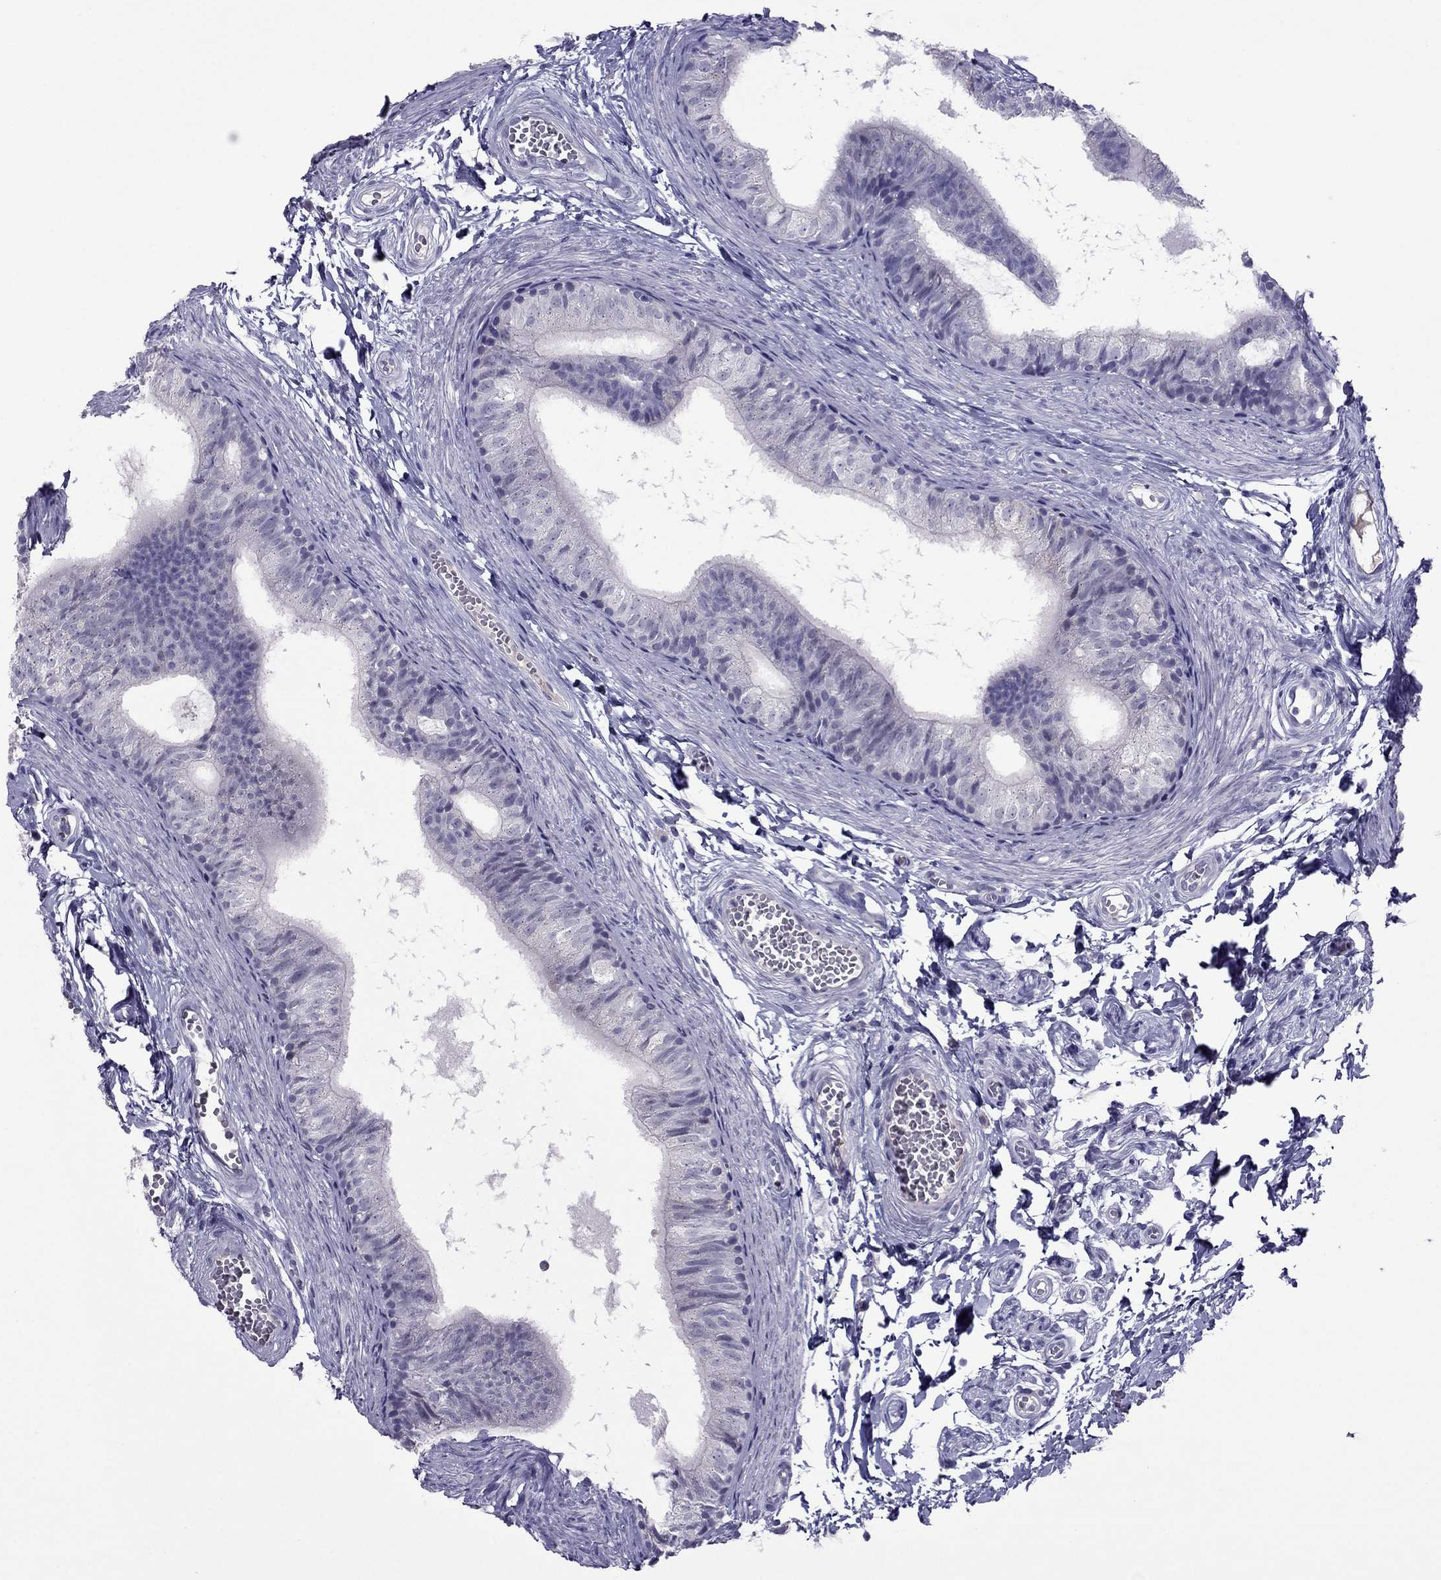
{"staining": {"intensity": "negative", "quantity": "none", "location": "none"}, "tissue": "epididymis", "cell_type": "Glandular cells", "image_type": "normal", "snomed": [{"axis": "morphology", "description": "Normal tissue, NOS"}, {"axis": "topography", "description": "Epididymis"}], "caption": "DAB immunohistochemical staining of benign human epididymis reveals no significant positivity in glandular cells.", "gene": "MYBPH", "patient": {"sex": "male", "age": 22}}